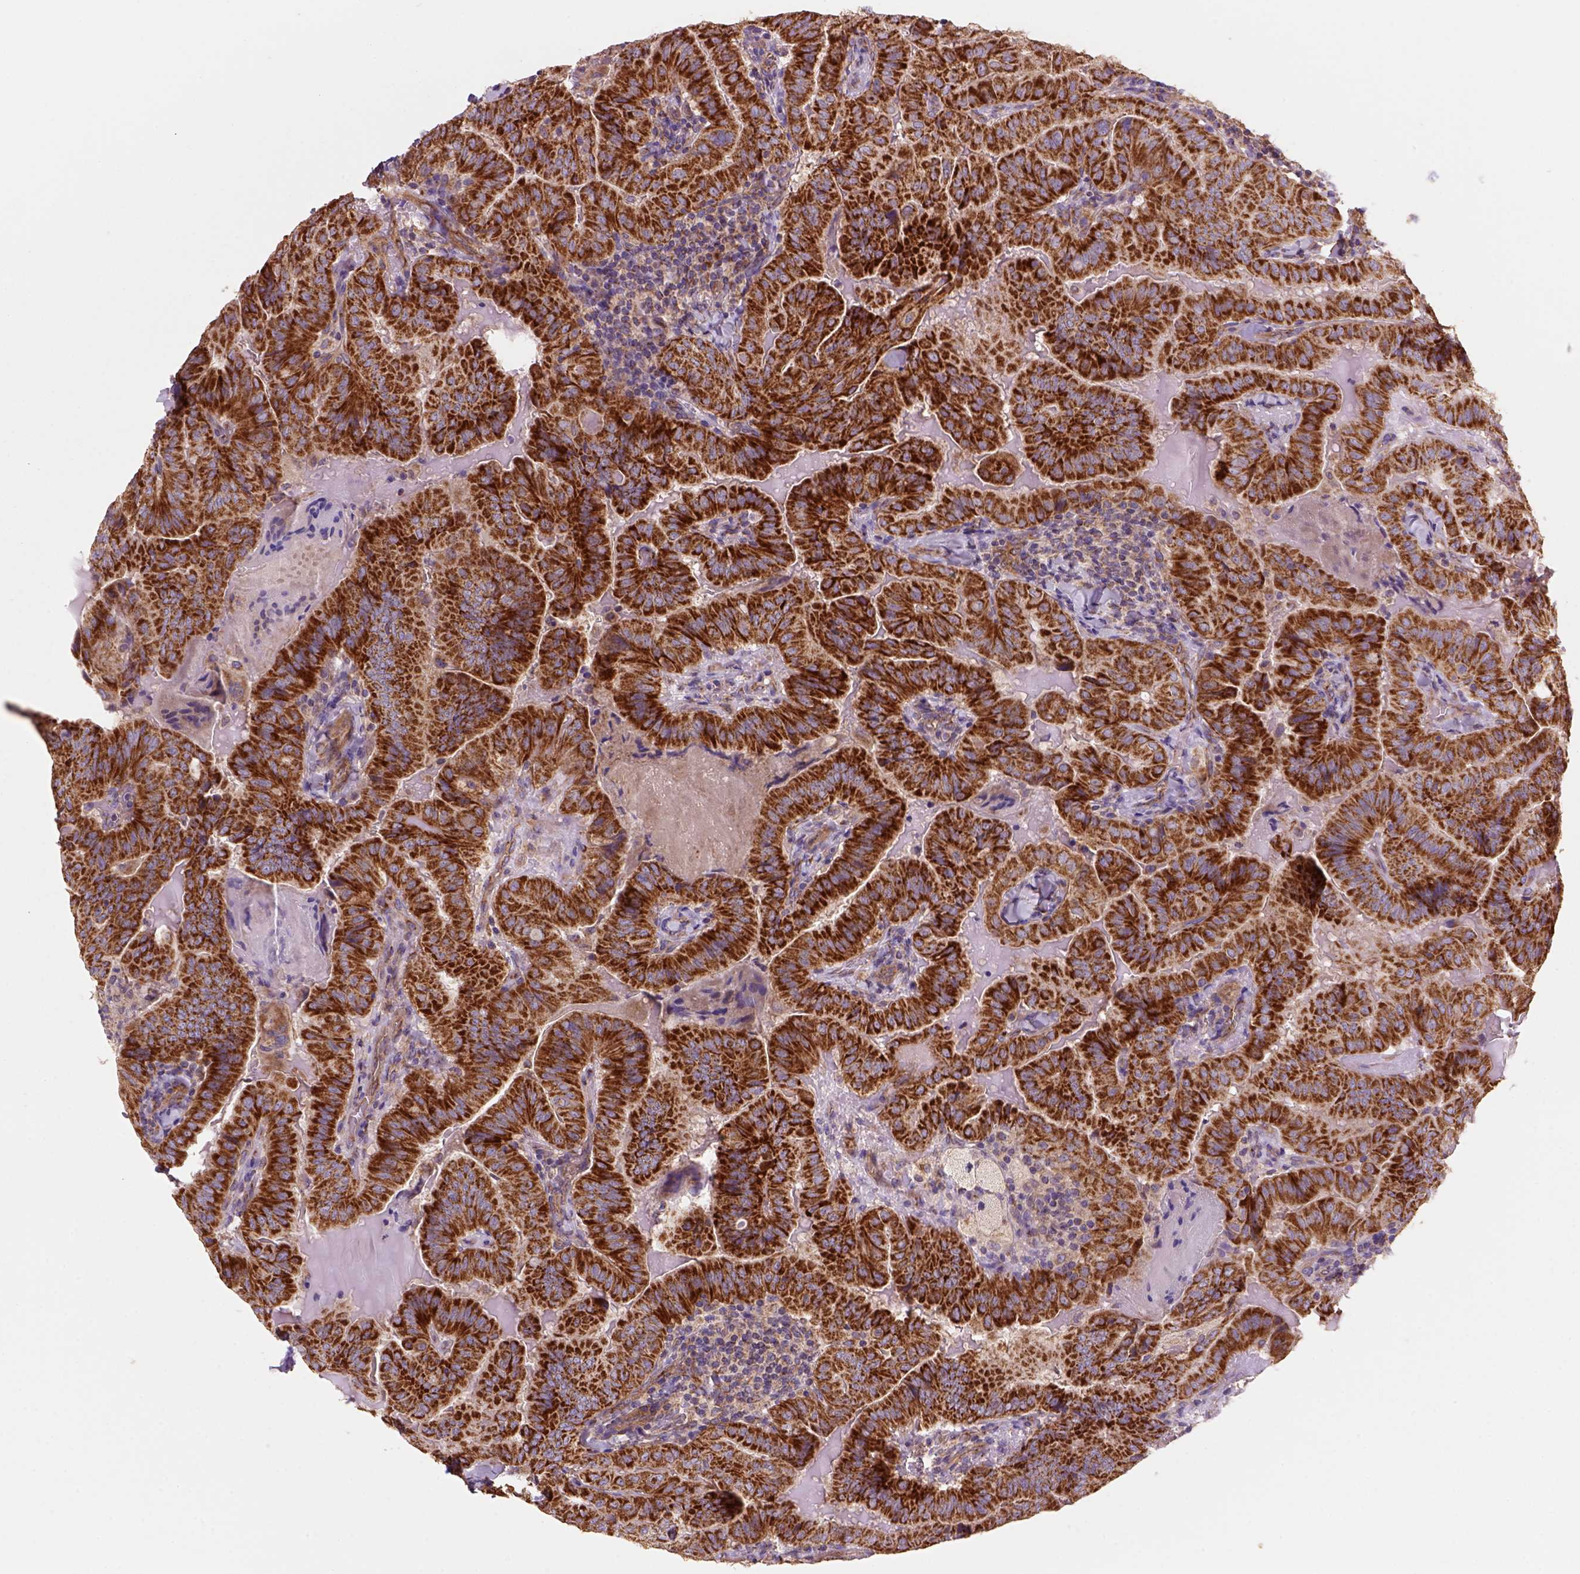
{"staining": {"intensity": "strong", "quantity": ">75%", "location": "cytoplasmic/membranous"}, "tissue": "thyroid cancer", "cell_type": "Tumor cells", "image_type": "cancer", "snomed": [{"axis": "morphology", "description": "Papillary adenocarcinoma, NOS"}, {"axis": "topography", "description": "Thyroid gland"}], "caption": "The immunohistochemical stain labels strong cytoplasmic/membranous staining in tumor cells of thyroid cancer (papillary adenocarcinoma) tissue. (IHC, brightfield microscopy, high magnification).", "gene": "WARS2", "patient": {"sex": "female", "age": 68}}